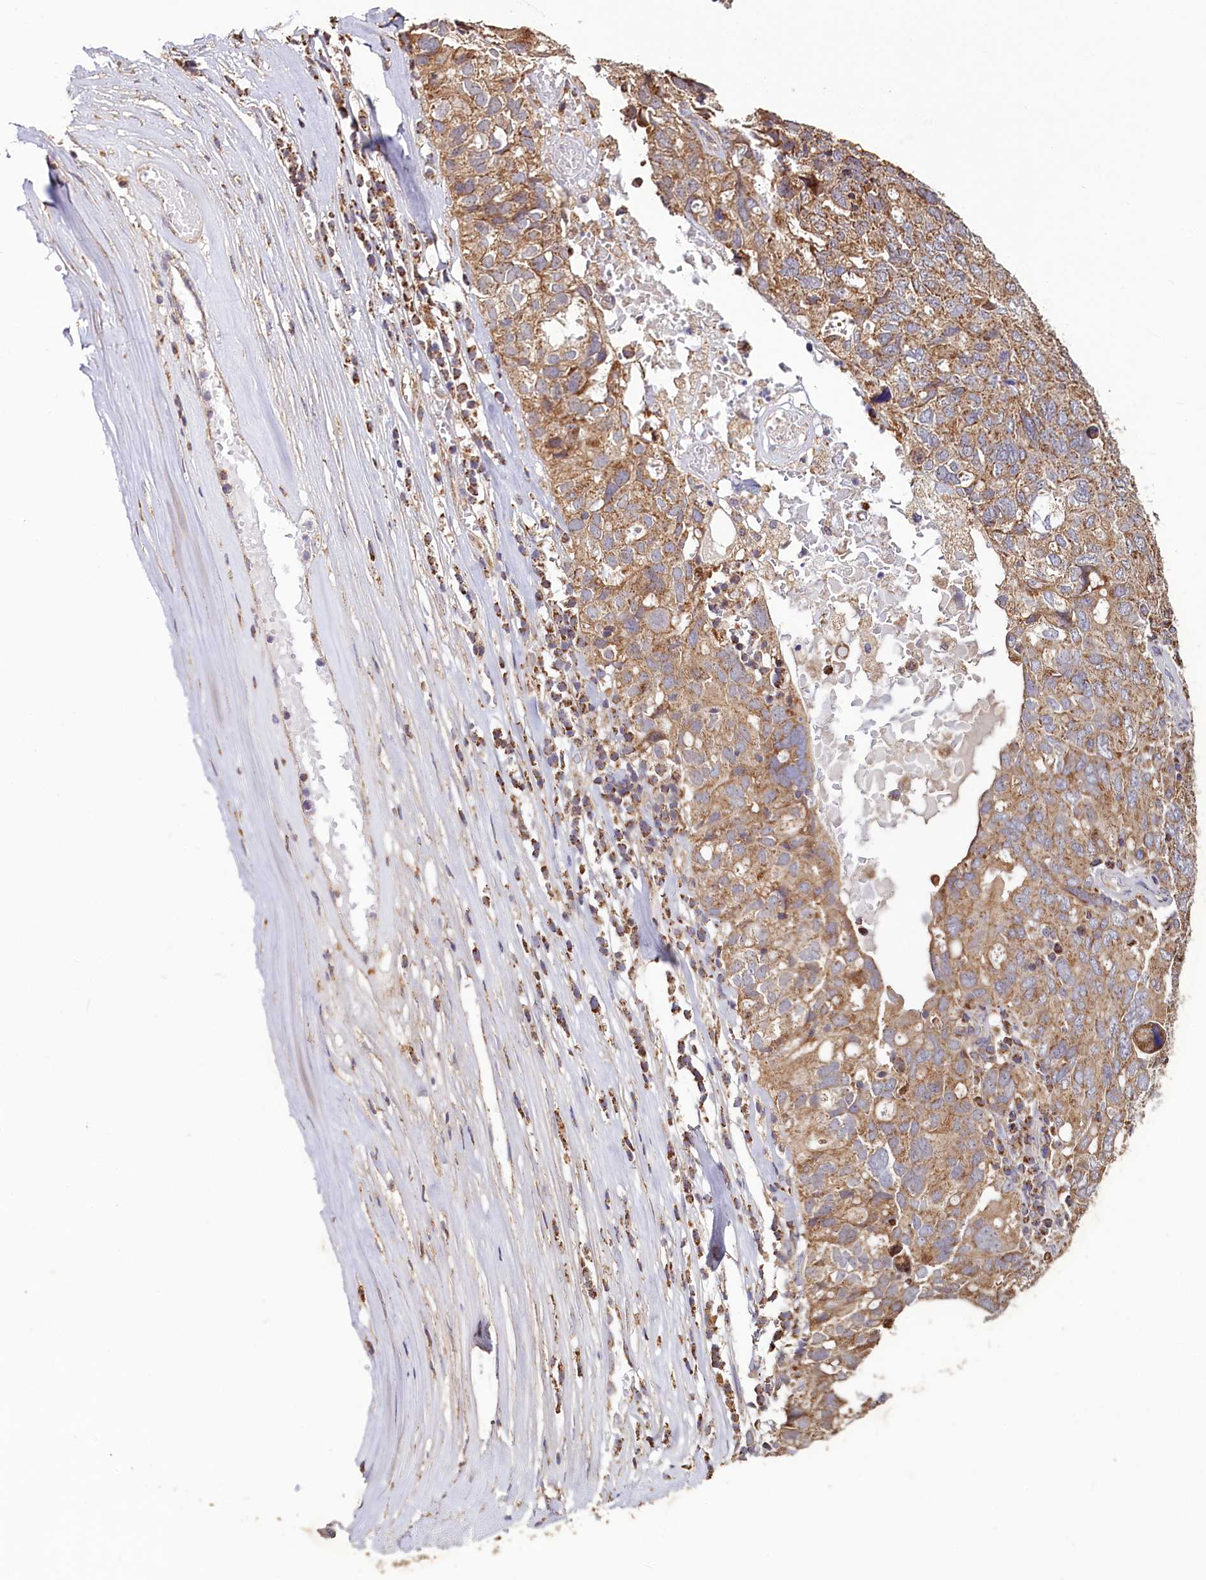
{"staining": {"intensity": "moderate", "quantity": ">75%", "location": "cytoplasmic/membranous"}, "tissue": "ovarian cancer", "cell_type": "Tumor cells", "image_type": "cancer", "snomed": [{"axis": "morphology", "description": "Carcinoma, endometroid"}, {"axis": "topography", "description": "Ovary"}], "caption": "A brown stain highlights moderate cytoplasmic/membranous staining of a protein in ovarian cancer tumor cells.", "gene": "NUDT15", "patient": {"sex": "female", "age": 62}}